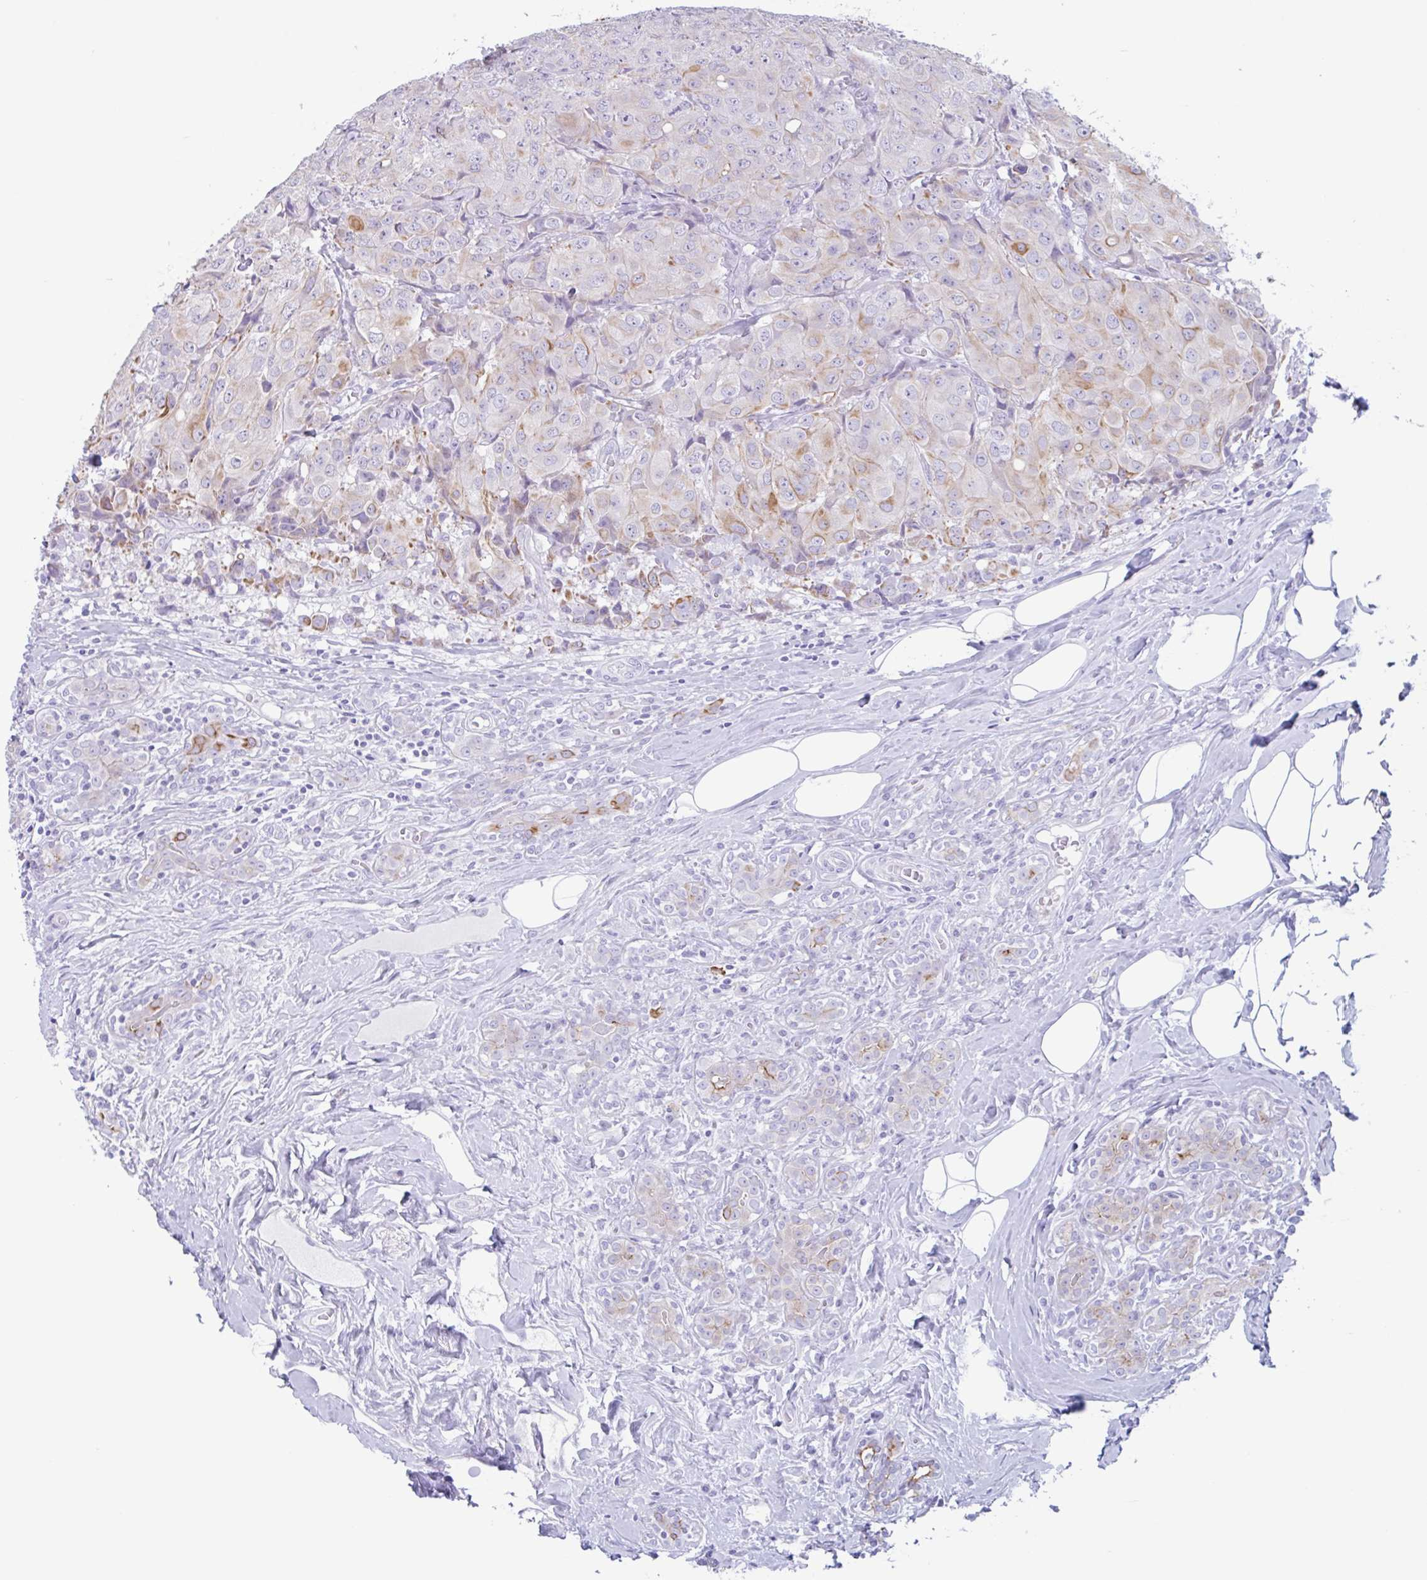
{"staining": {"intensity": "moderate", "quantity": "<25%", "location": "cytoplasmic/membranous"}, "tissue": "breast cancer", "cell_type": "Tumor cells", "image_type": "cancer", "snomed": [{"axis": "morphology", "description": "Duct carcinoma"}, {"axis": "topography", "description": "Breast"}], "caption": "Protein staining shows moderate cytoplasmic/membranous positivity in about <25% of tumor cells in infiltrating ductal carcinoma (breast).", "gene": "DTWD2", "patient": {"sex": "female", "age": 43}}